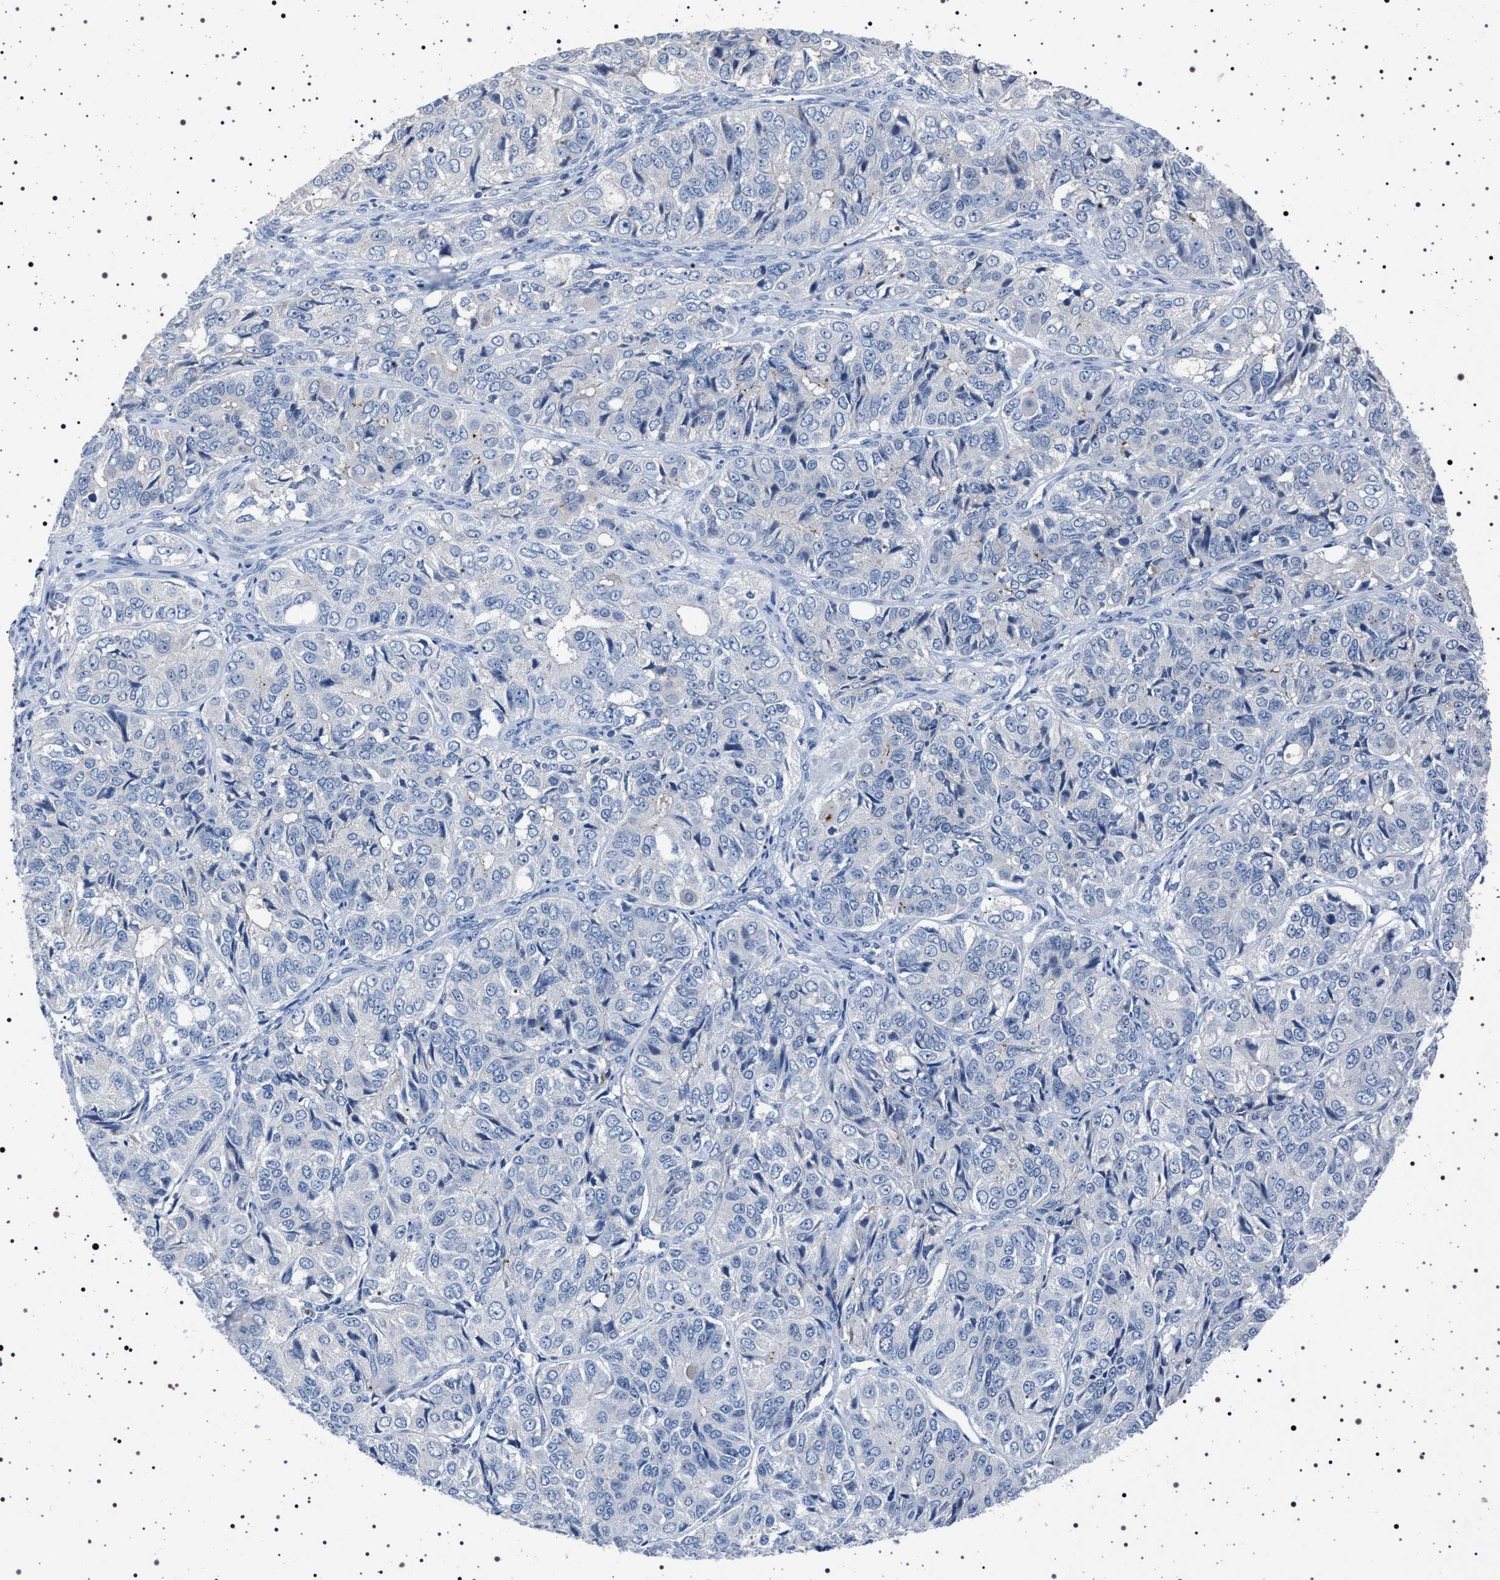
{"staining": {"intensity": "negative", "quantity": "none", "location": "none"}, "tissue": "ovarian cancer", "cell_type": "Tumor cells", "image_type": "cancer", "snomed": [{"axis": "morphology", "description": "Carcinoma, endometroid"}, {"axis": "topography", "description": "Ovary"}], "caption": "IHC of human ovarian cancer exhibits no expression in tumor cells.", "gene": "NAT9", "patient": {"sex": "female", "age": 51}}